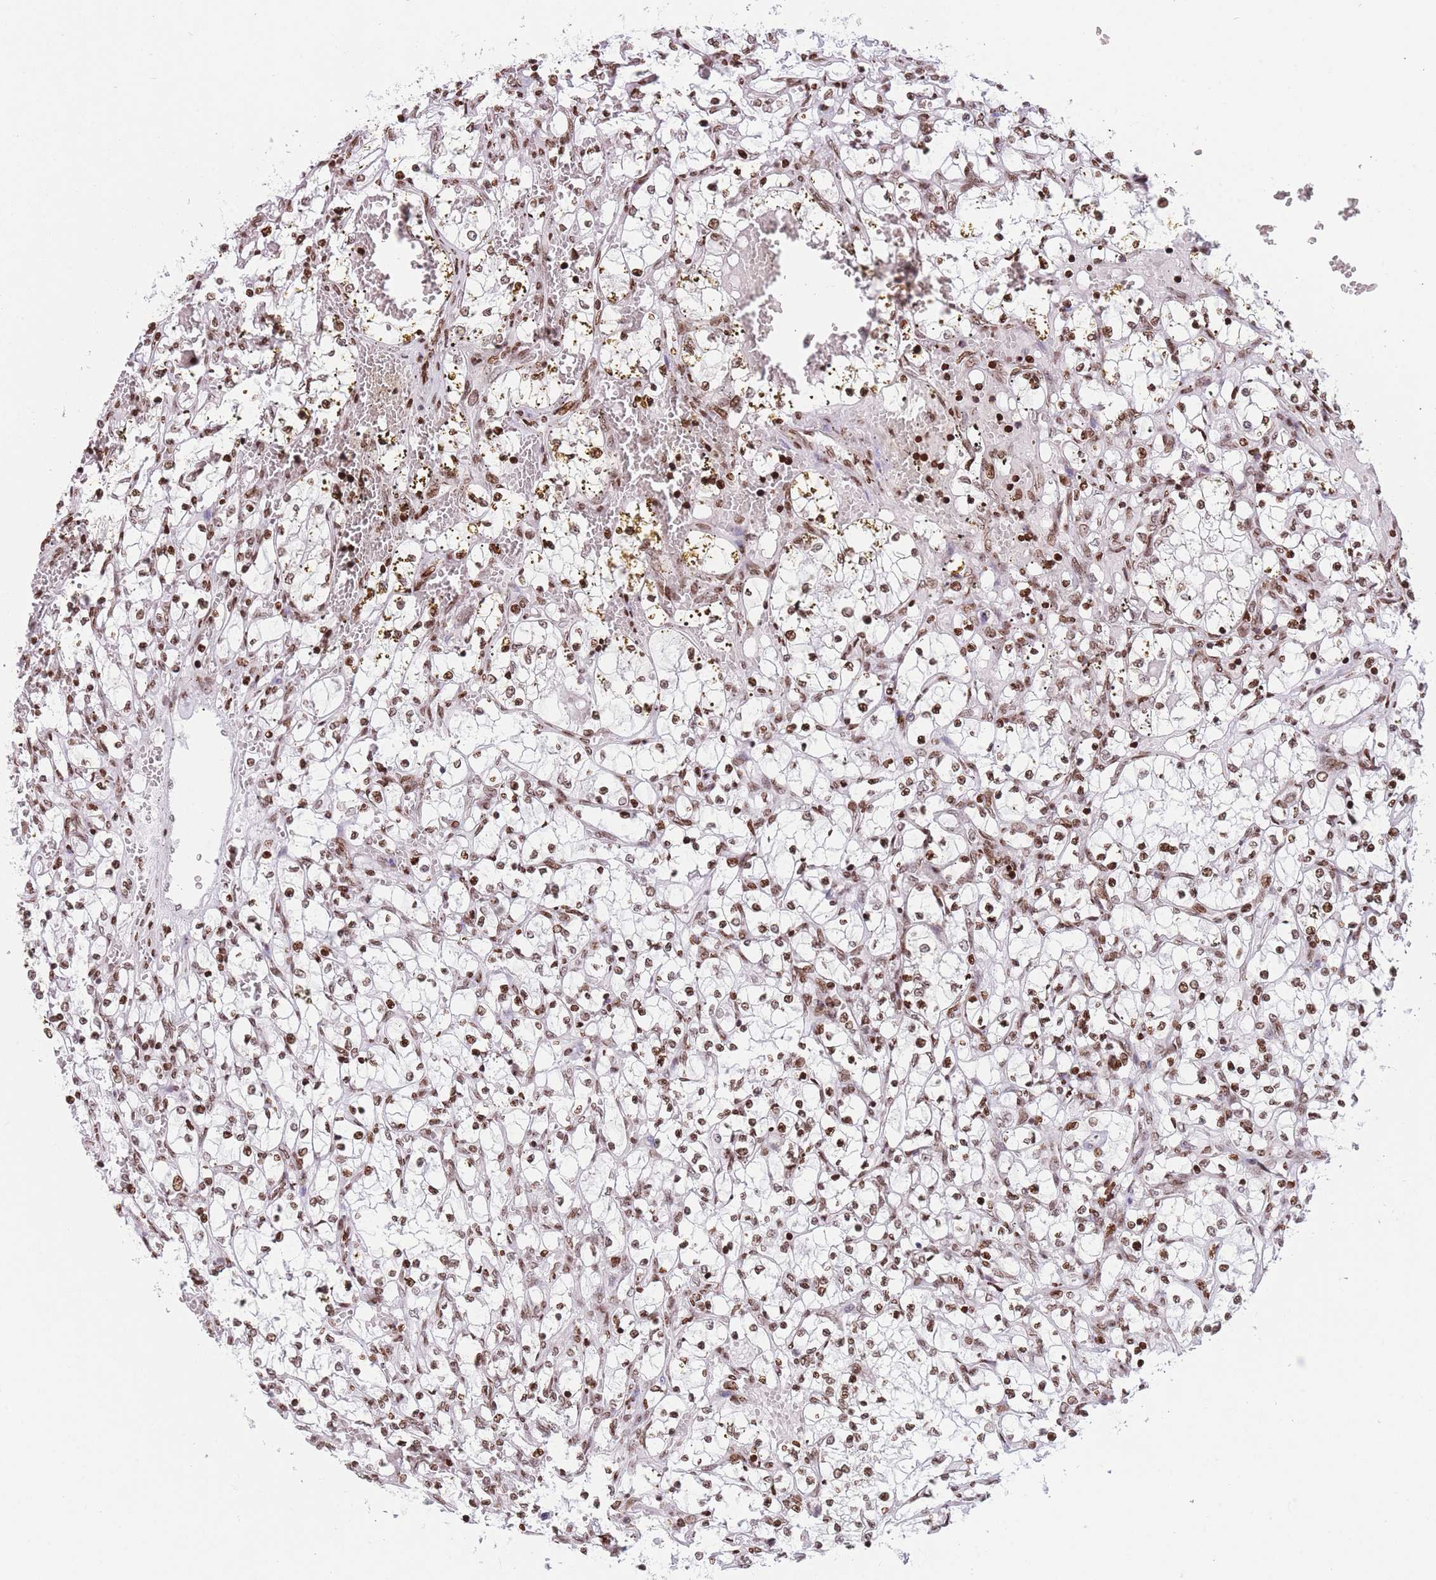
{"staining": {"intensity": "moderate", "quantity": ">75%", "location": "nuclear"}, "tissue": "renal cancer", "cell_type": "Tumor cells", "image_type": "cancer", "snomed": [{"axis": "morphology", "description": "Adenocarcinoma, NOS"}, {"axis": "topography", "description": "Kidney"}], "caption": "A brown stain shows moderate nuclear staining of a protein in adenocarcinoma (renal) tumor cells.", "gene": "AK9", "patient": {"sex": "female", "age": 69}}